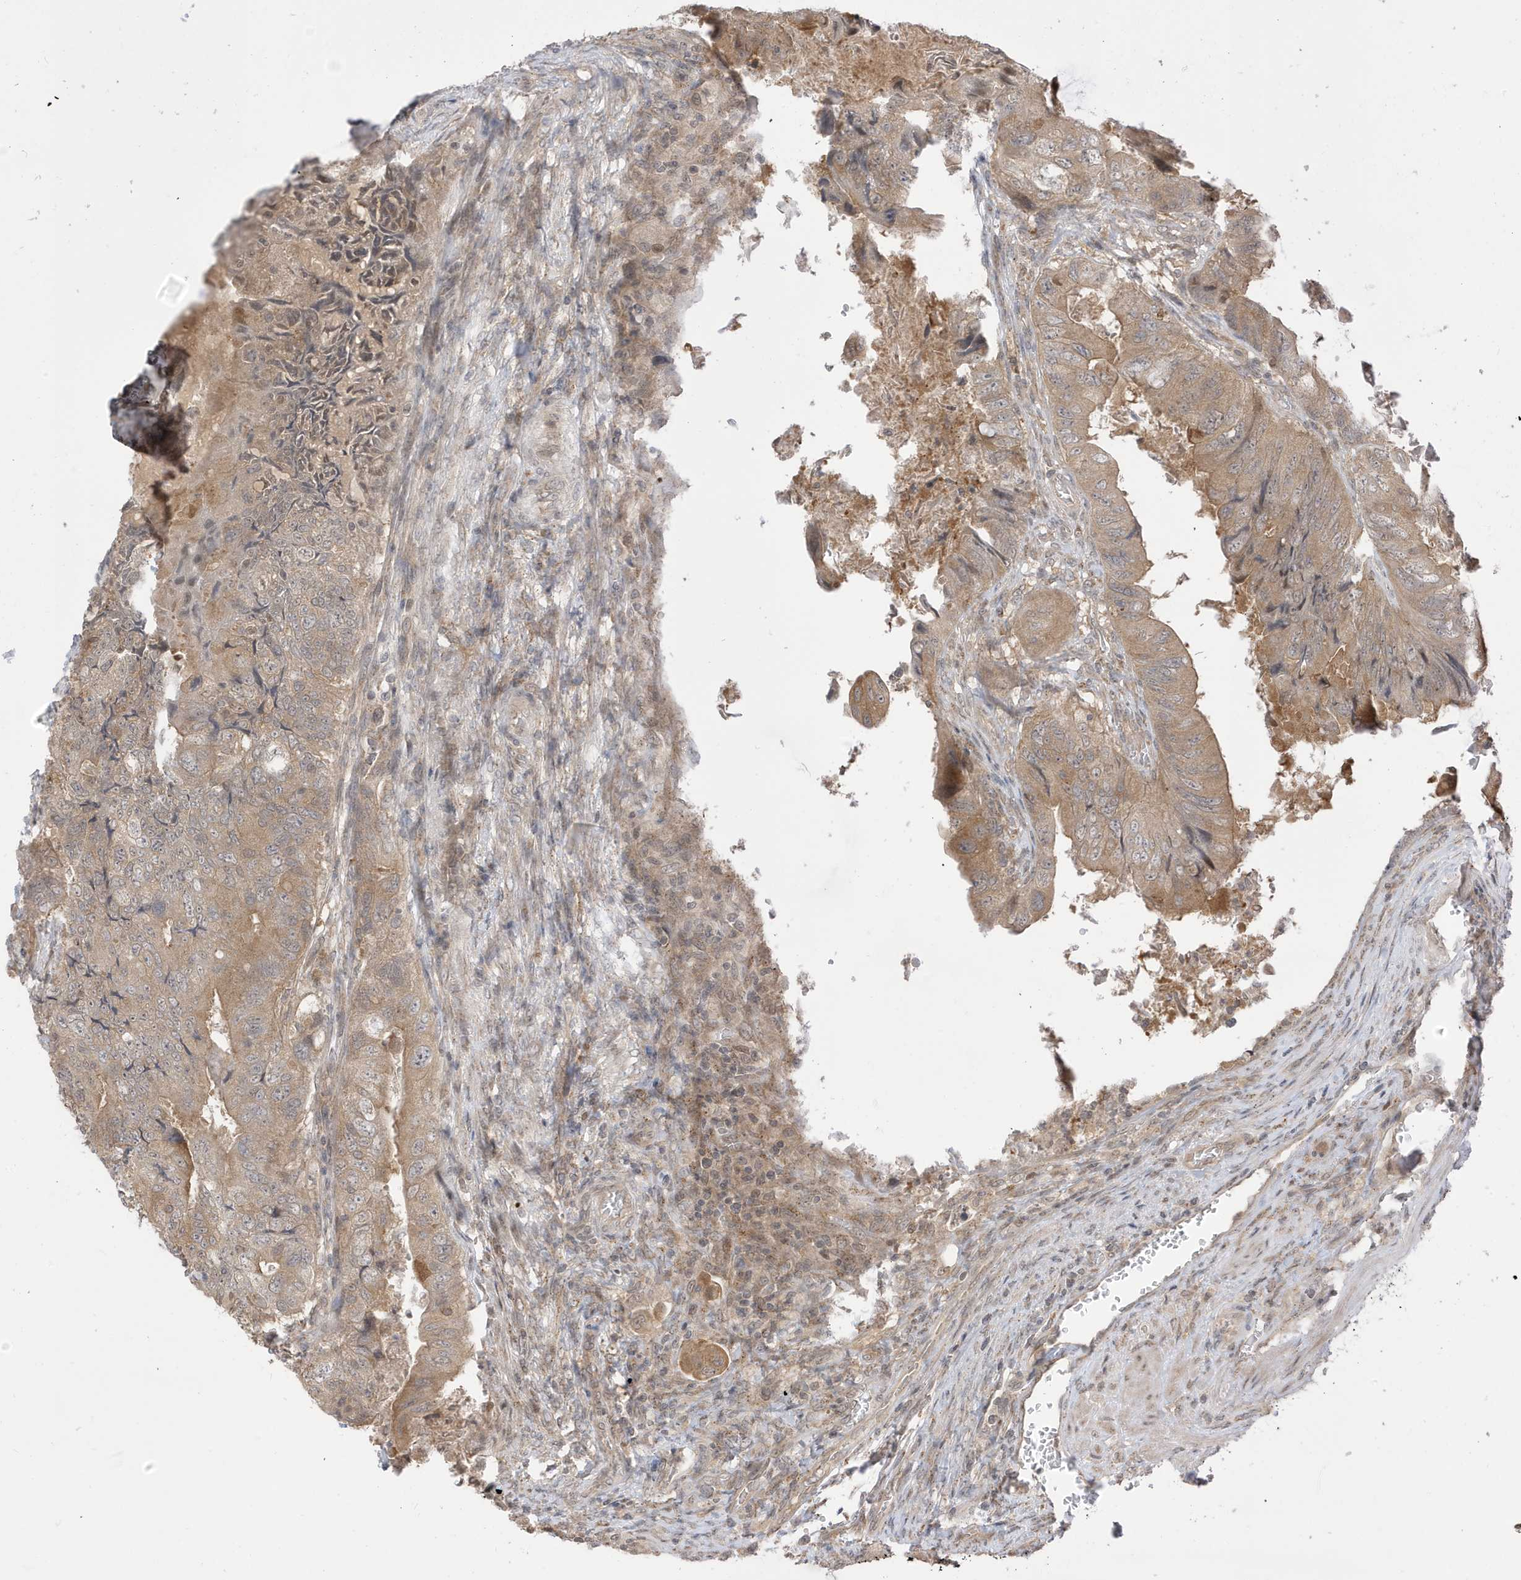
{"staining": {"intensity": "moderate", "quantity": ">75%", "location": "cytoplasmic/membranous,nuclear"}, "tissue": "colorectal cancer", "cell_type": "Tumor cells", "image_type": "cancer", "snomed": [{"axis": "morphology", "description": "Adenocarcinoma, NOS"}, {"axis": "topography", "description": "Rectum"}], "caption": "Tumor cells demonstrate medium levels of moderate cytoplasmic/membranous and nuclear expression in approximately >75% of cells in human adenocarcinoma (colorectal).", "gene": "TAB3", "patient": {"sex": "male", "age": 63}}